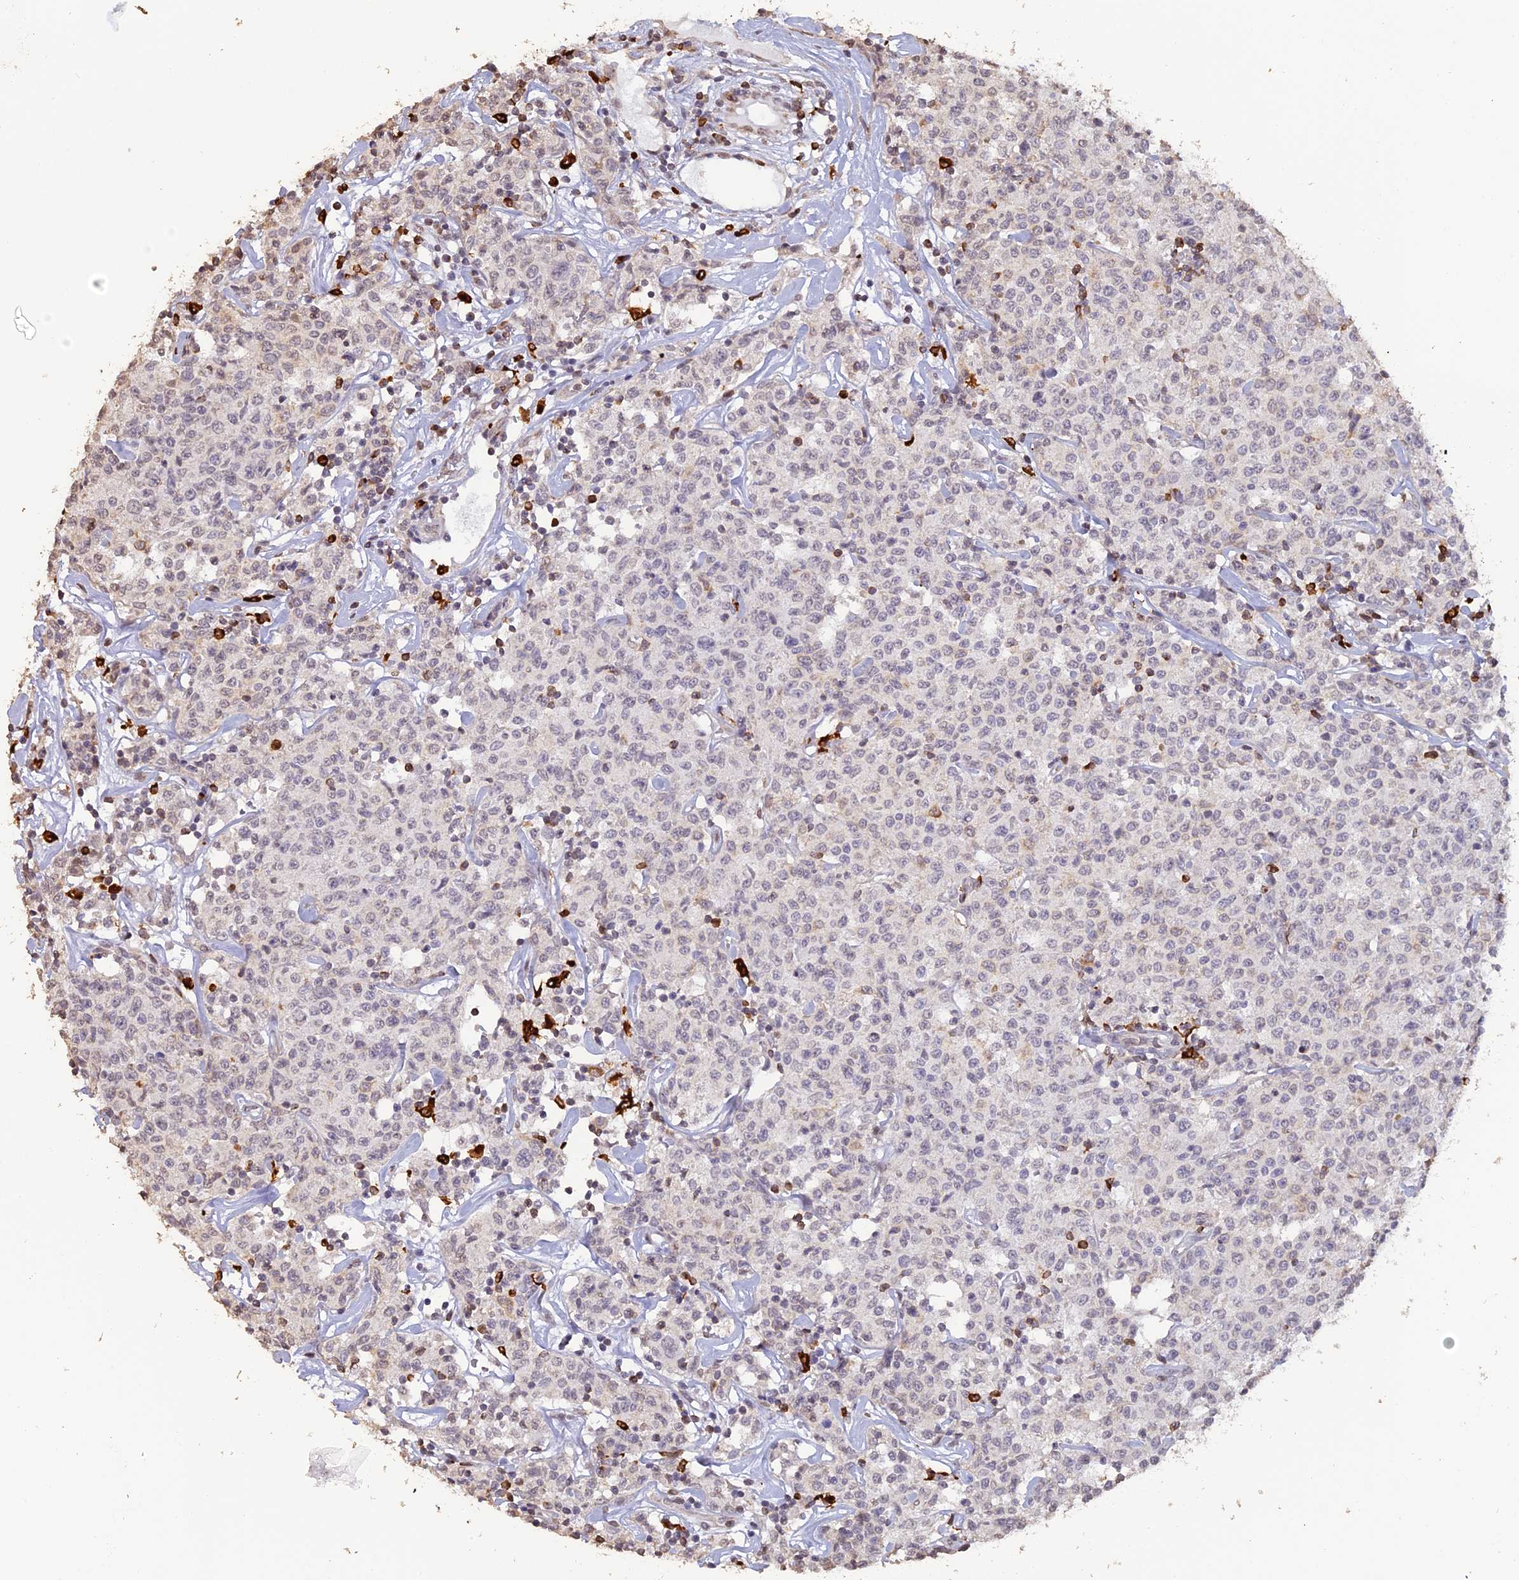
{"staining": {"intensity": "negative", "quantity": "none", "location": "none"}, "tissue": "lymphoma", "cell_type": "Tumor cells", "image_type": "cancer", "snomed": [{"axis": "morphology", "description": "Malignant lymphoma, non-Hodgkin's type, Low grade"}, {"axis": "topography", "description": "Small intestine"}], "caption": "The image displays no staining of tumor cells in malignant lymphoma, non-Hodgkin's type (low-grade).", "gene": "APOBR", "patient": {"sex": "female", "age": 59}}